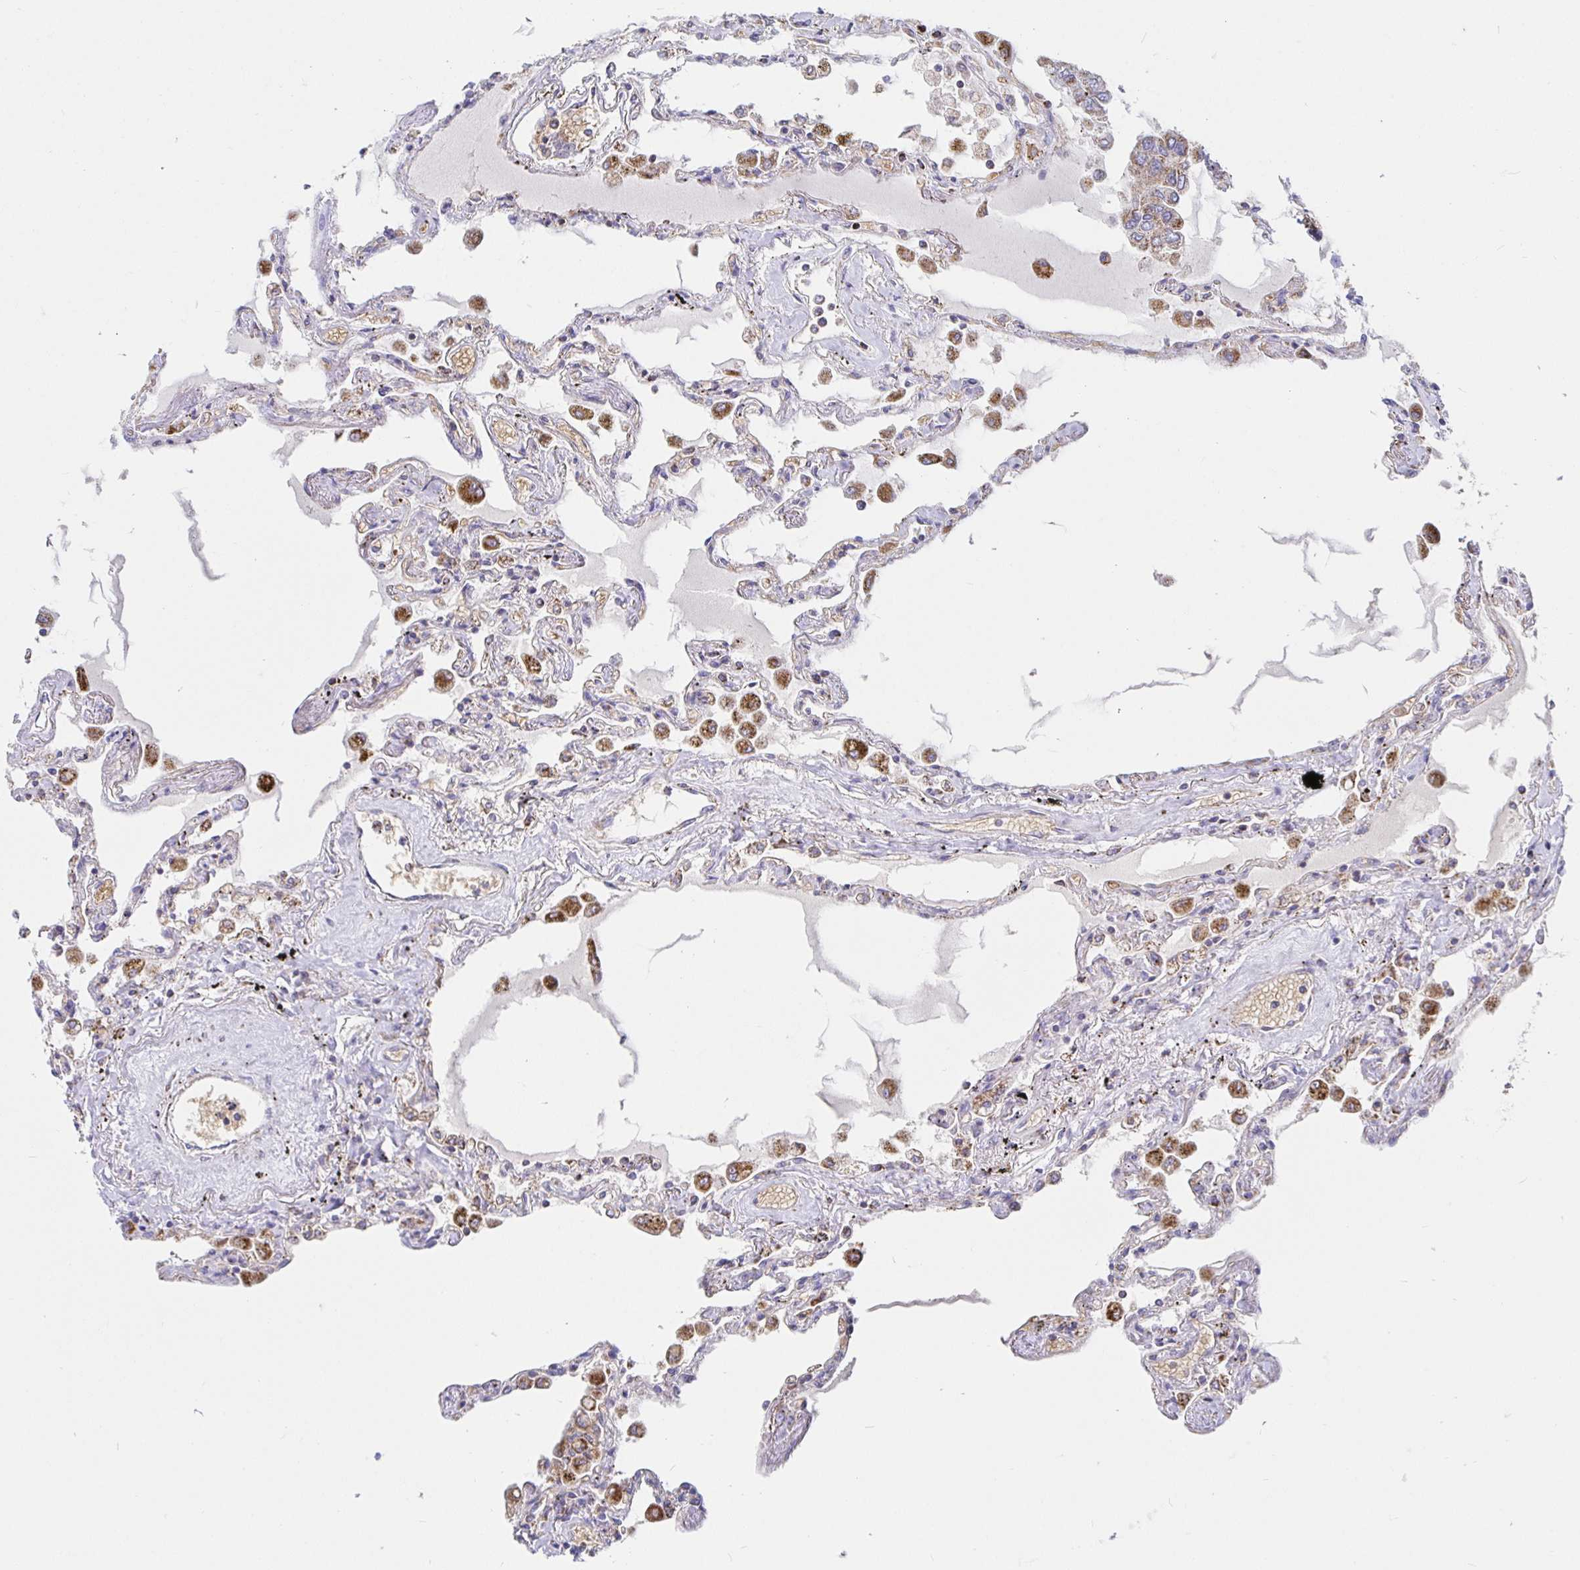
{"staining": {"intensity": "moderate", "quantity": "25%-75%", "location": "cytoplasmic/membranous"}, "tissue": "lung", "cell_type": "Alveolar cells", "image_type": "normal", "snomed": [{"axis": "morphology", "description": "Normal tissue, NOS"}, {"axis": "morphology", "description": "Adenocarcinoma, NOS"}, {"axis": "topography", "description": "Cartilage tissue"}, {"axis": "topography", "description": "Lung"}], "caption": "Protein staining demonstrates moderate cytoplasmic/membranous expression in about 25%-75% of alveolar cells in benign lung.", "gene": "PRDX3", "patient": {"sex": "female", "age": 67}}